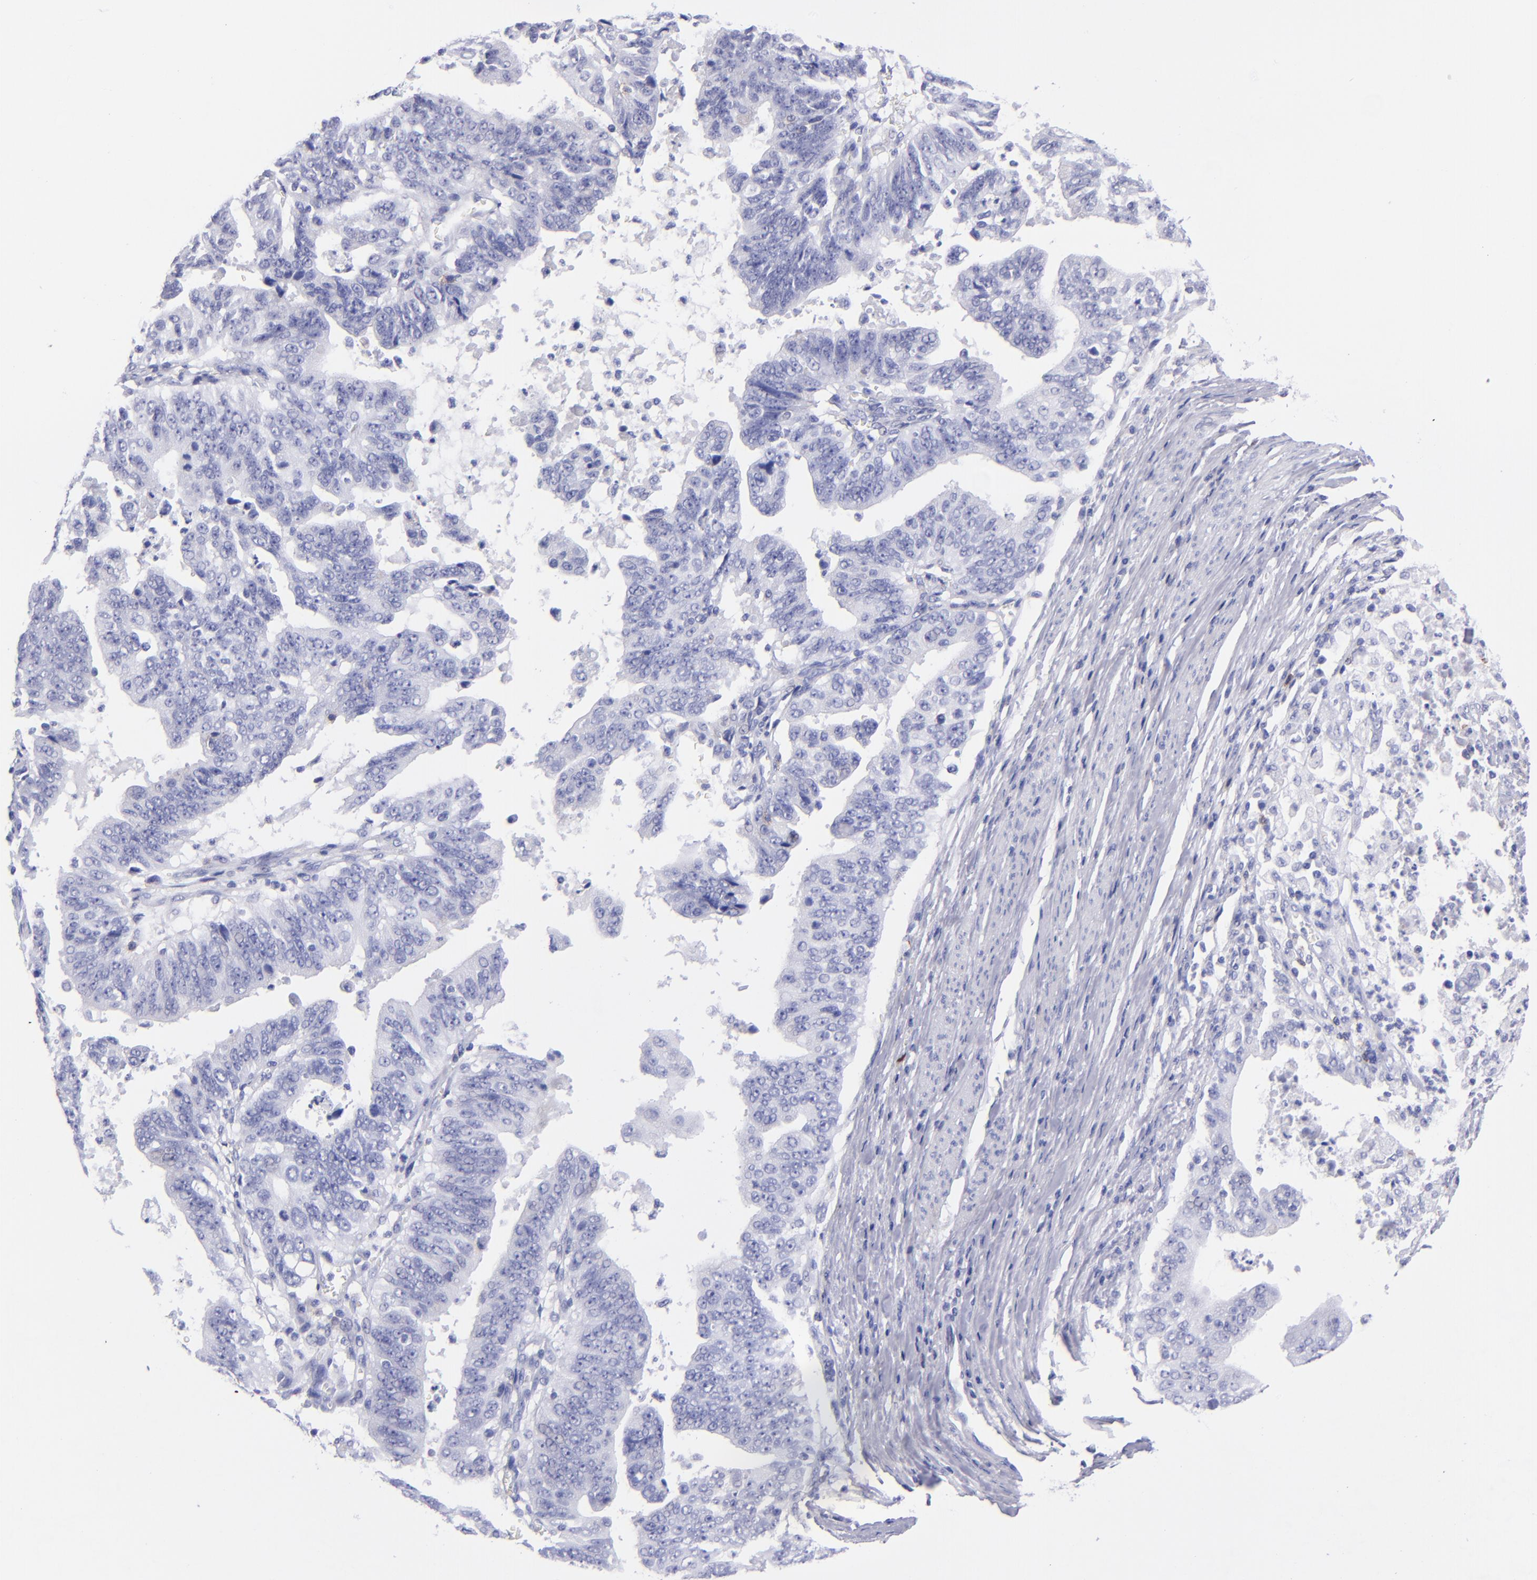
{"staining": {"intensity": "negative", "quantity": "none", "location": "none"}, "tissue": "stomach cancer", "cell_type": "Tumor cells", "image_type": "cancer", "snomed": [{"axis": "morphology", "description": "Adenocarcinoma, NOS"}, {"axis": "topography", "description": "Stomach, upper"}], "caption": "An IHC image of adenocarcinoma (stomach) is shown. There is no staining in tumor cells of adenocarcinoma (stomach).", "gene": "CD6", "patient": {"sex": "female", "age": 50}}